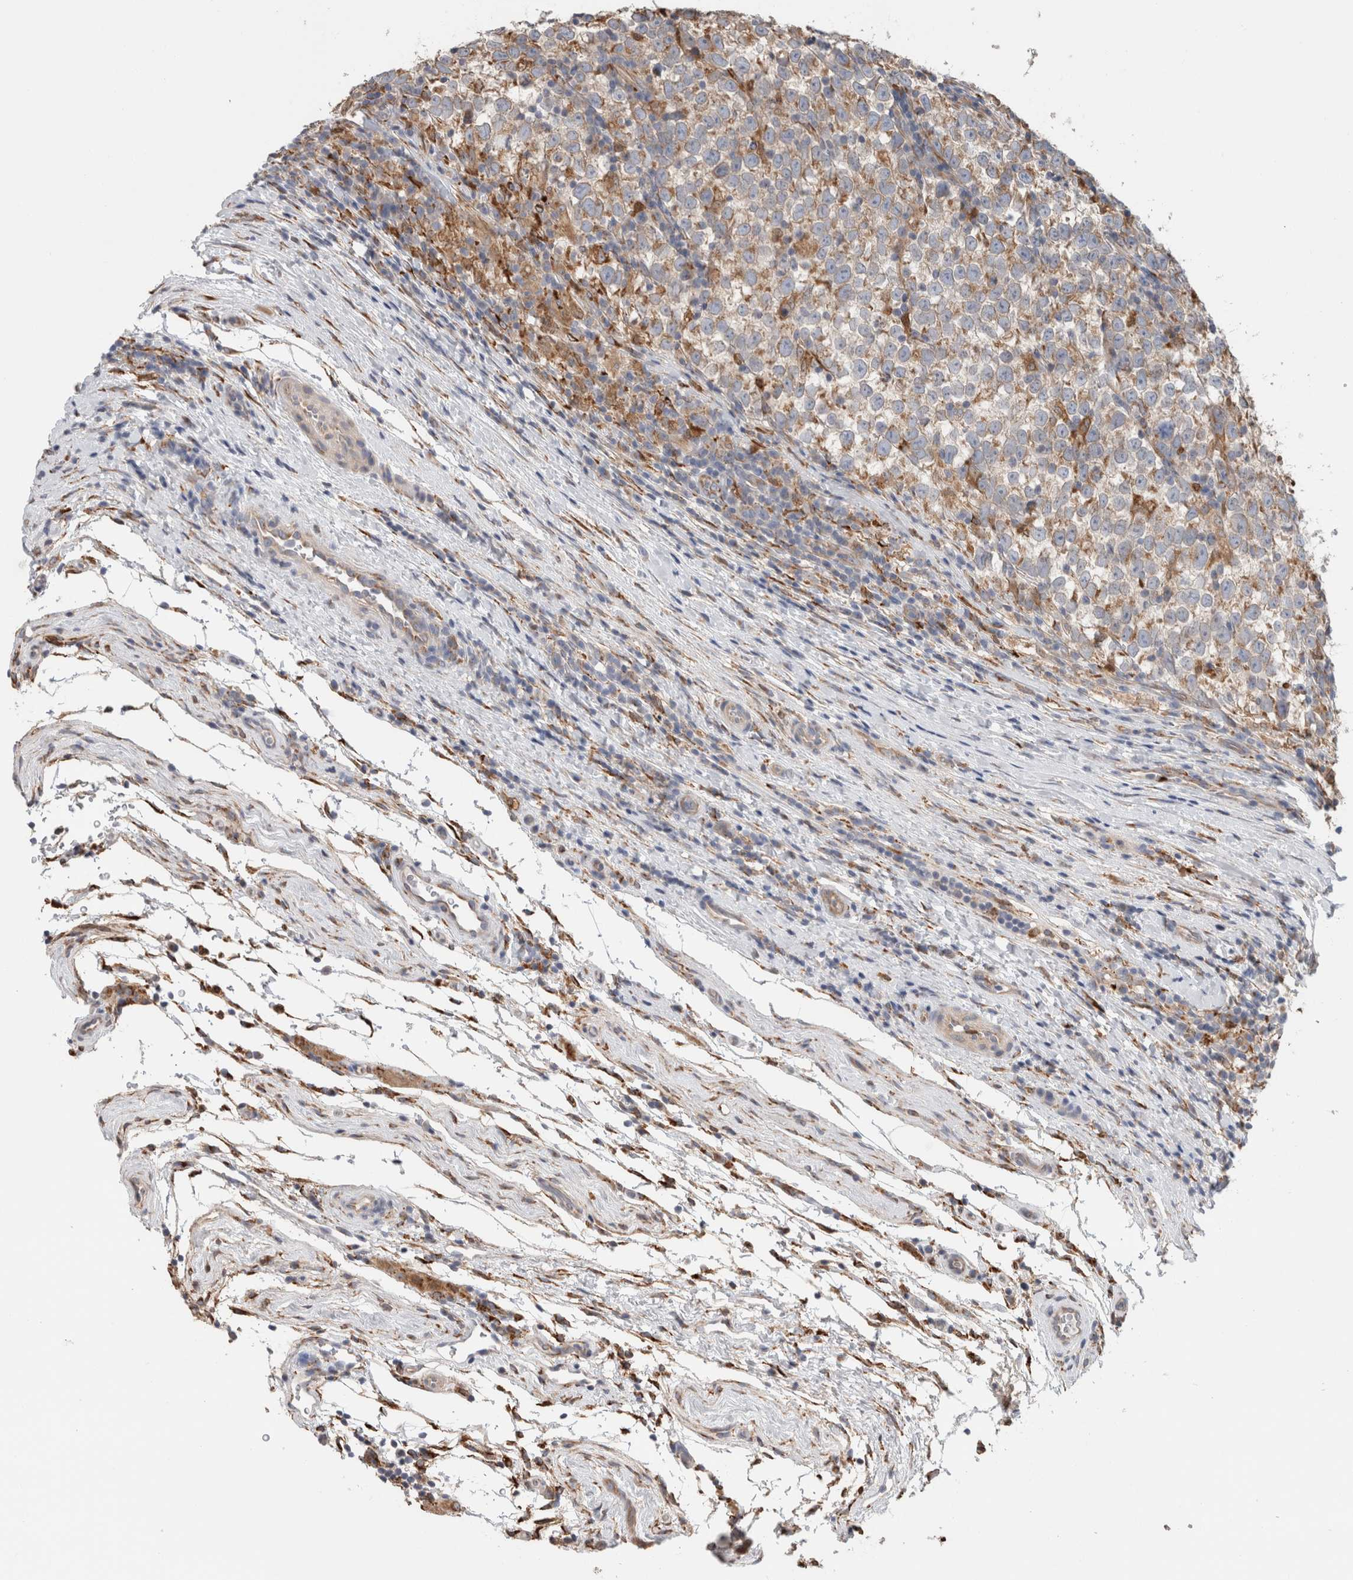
{"staining": {"intensity": "weak", "quantity": ">75%", "location": "cytoplasmic/membranous"}, "tissue": "testis cancer", "cell_type": "Tumor cells", "image_type": "cancer", "snomed": [{"axis": "morphology", "description": "Normal tissue, NOS"}, {"axis": "morphology", "description": "Seminoma, NOS"}, {"axis": "topography", "description": "Testis"}], "caption": "High-power microscopy captured an immunohistochemistry (IHC) histopathology image of testis seminoma, revealing weak cytoplasmic/membranous expression in about >75% of tumor cells.", "gene": "P4HA1", "patient": {"sex": "male", "age": 43}}